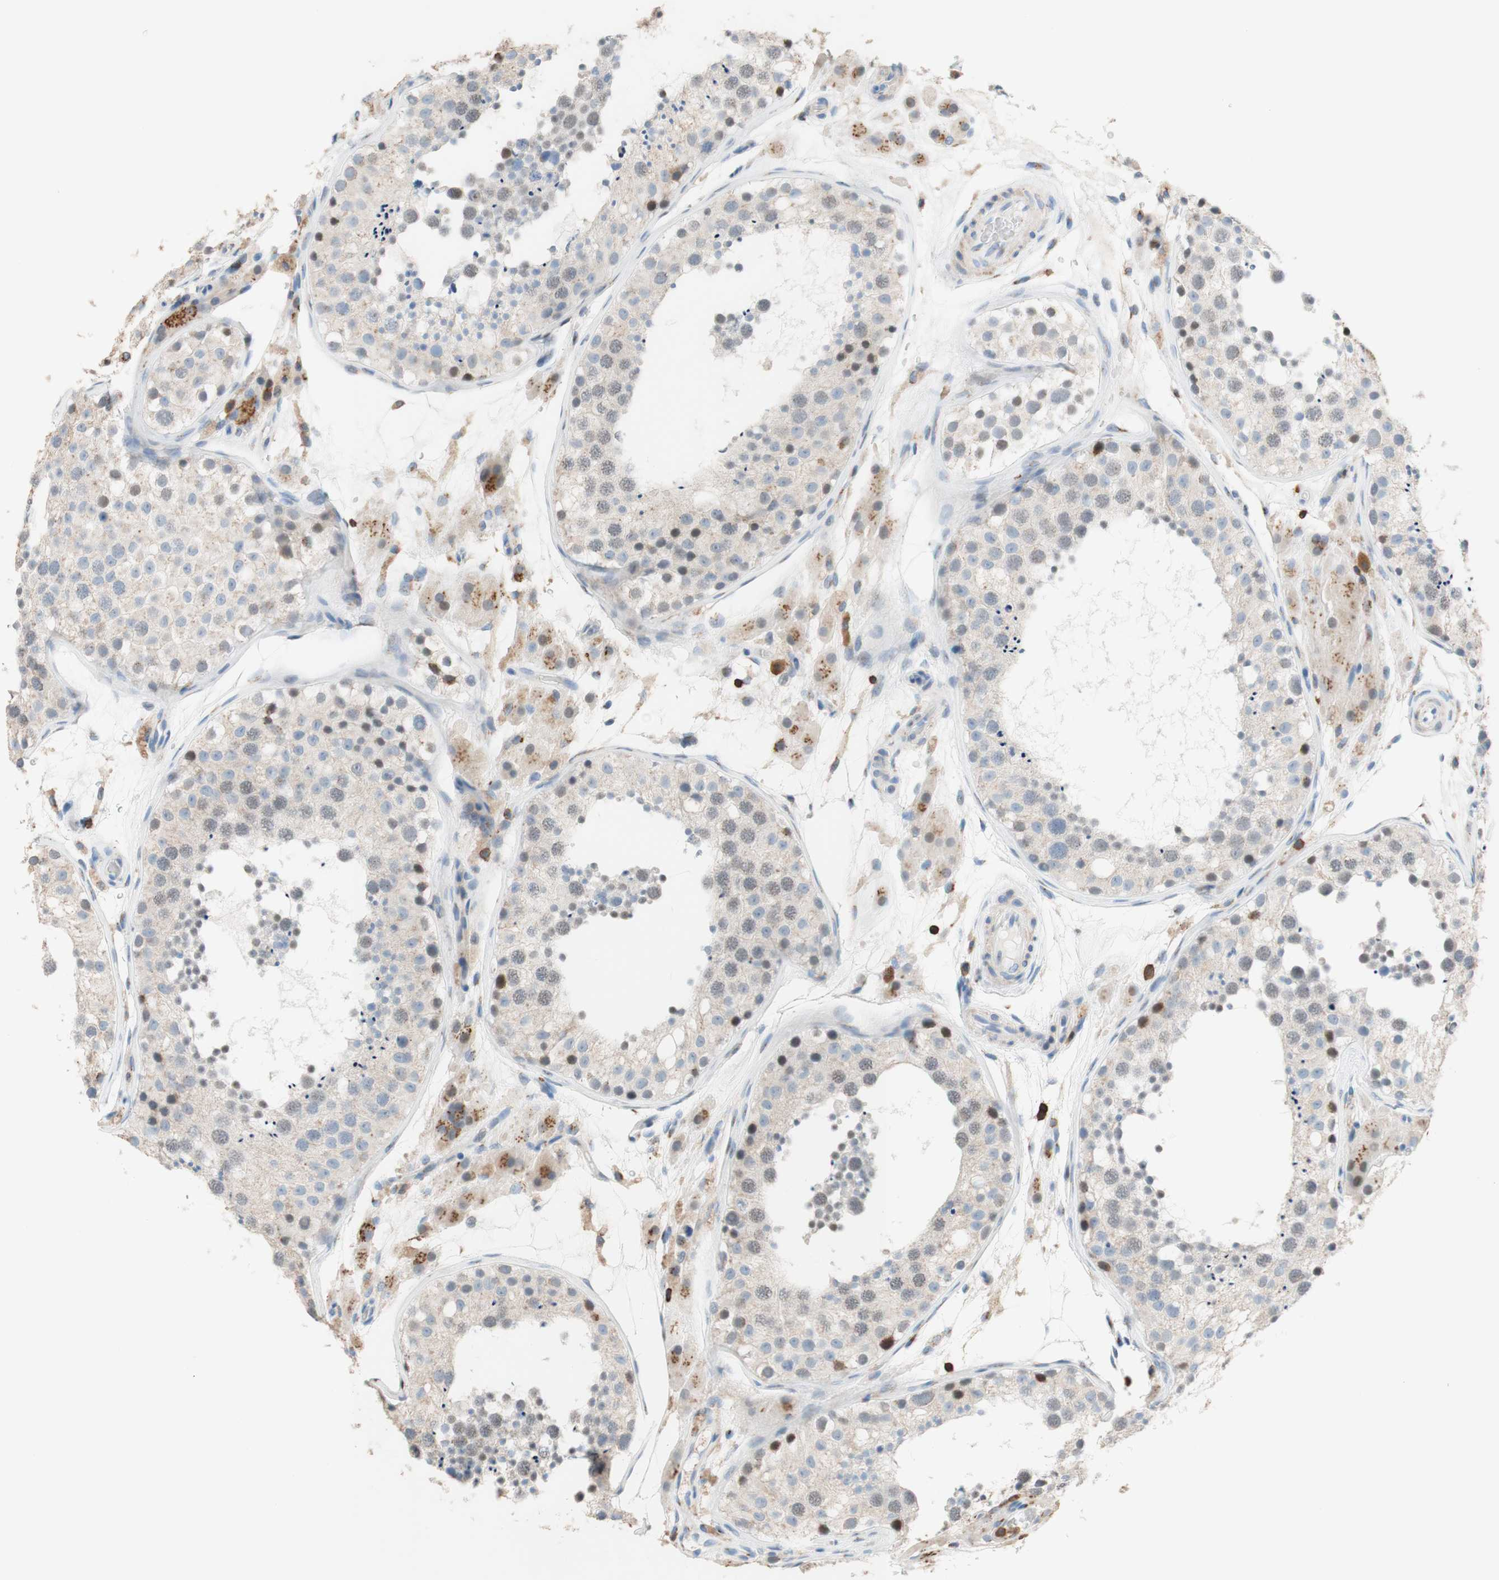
{"staining": {"intensity": "moderate", "quantity": "<25%", "location": "cytoplasmic/membranous,nuclear"}, "tissue": "testis", "cell_type": "Cells in seminiferous ducts", "image_type": "normal", "snomed": [{"axis": "morphology", "description": "Normal tissue, NOS"}, {"axis": "topography", "description": "Testis"}], "caption": "Immunohistochemical staining of benign testis reveals moderate cytoplasmic/membranous,nuclear protein expression in about <25% of cells in seminiferous ducts. Ihc stains the protein in brown and the nuclei are stained blue.", "gene": "SPINK6", "patient": {"sex": "male", "age": 26}}